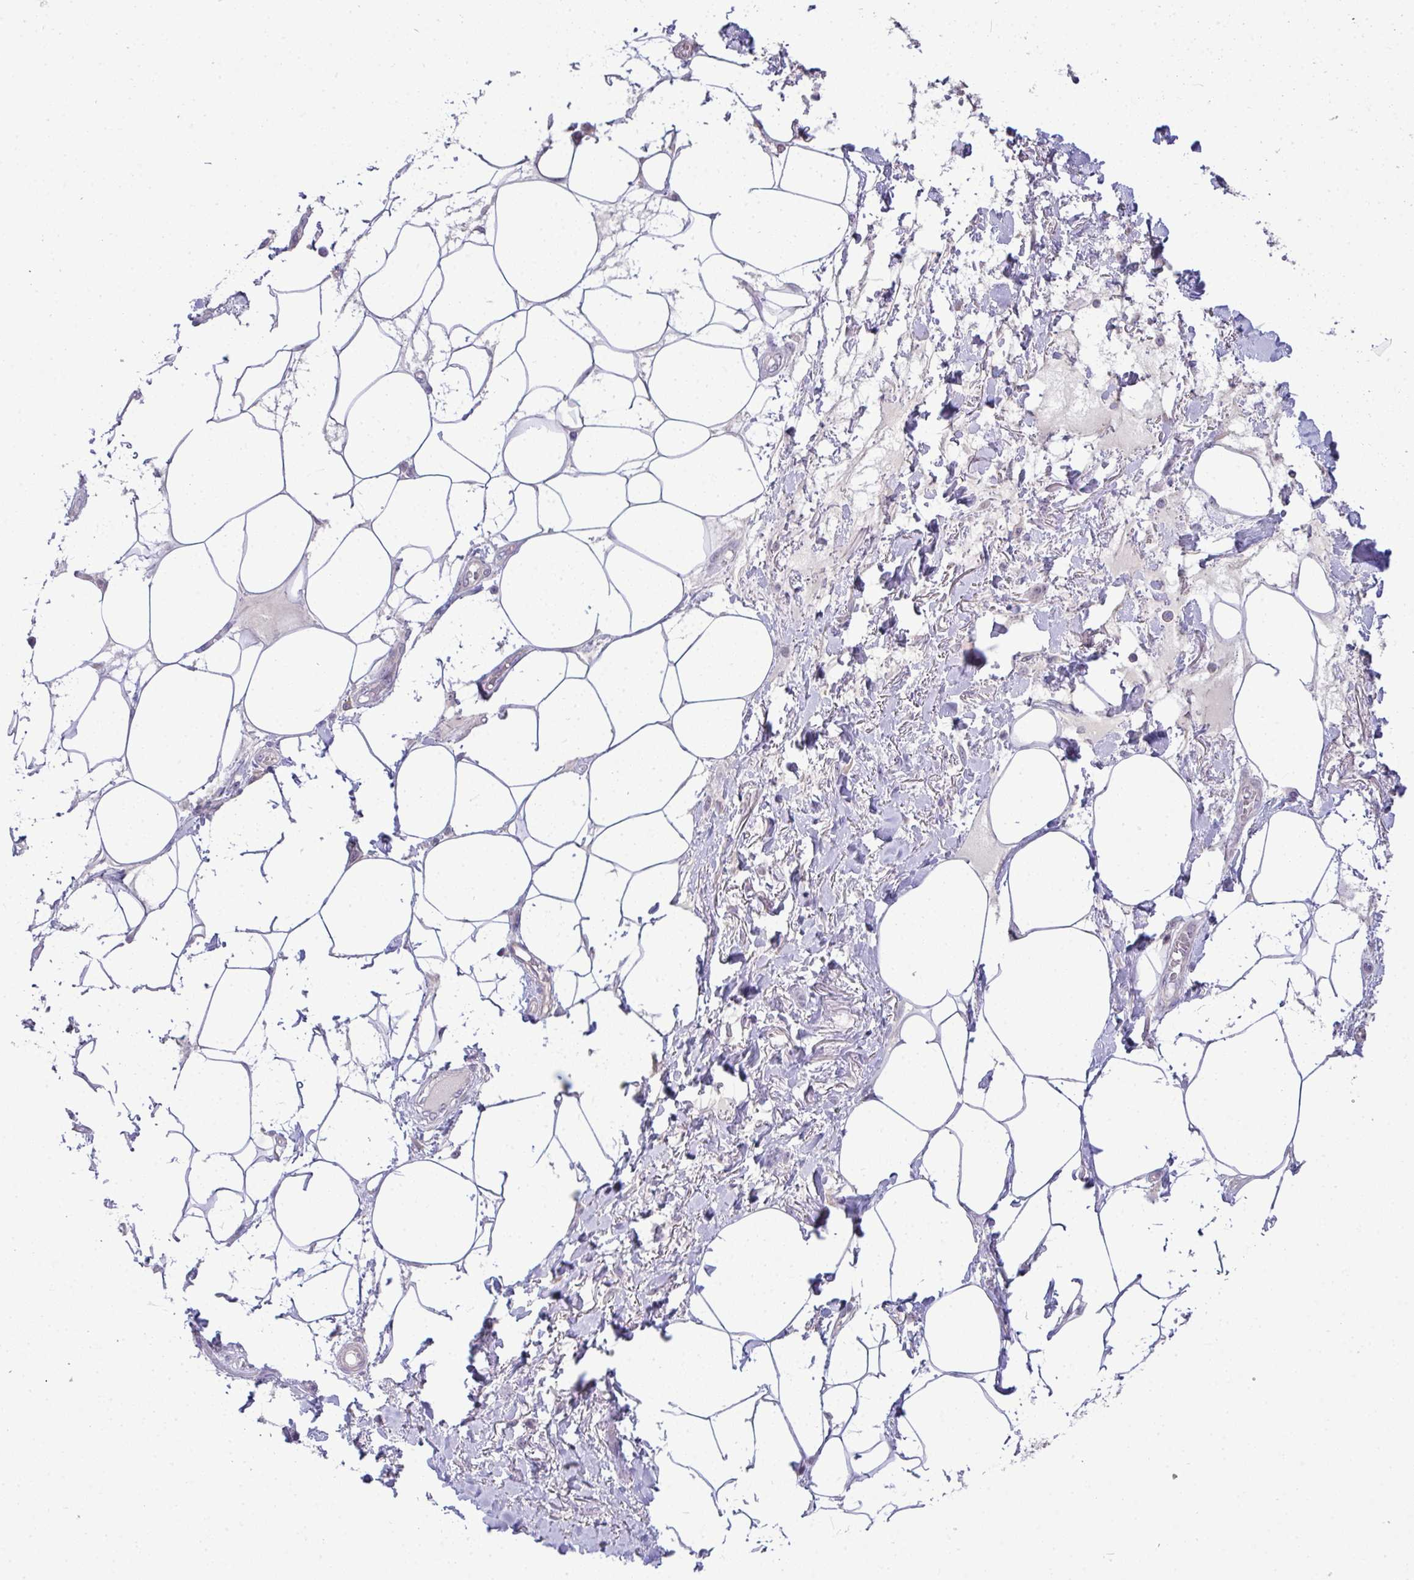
{"staining": {"intensity": "negative", "quantity": "none", "location": "none"}, "tissue": "adipose tissue", "cell_type": "Adipocytes", "image_type": "normal", "snomed": [{"axis": "morphology", "description": "Normal tissue, NOS"}, {"axis": "topography", "description": "Vagina"}, {"axis": "topography", "description": "Peripheral nerve tissue"}], "caption": "Immunohistochemistry (IHC) of benign human adipose tissue displays no expression in adipocytes. (DAB immunohistochemistry (IHC) visualized using brightfield microscopy, high magnification).", "gene": "NT5C1A", "patient": {"sex": "female", "age": 71}}